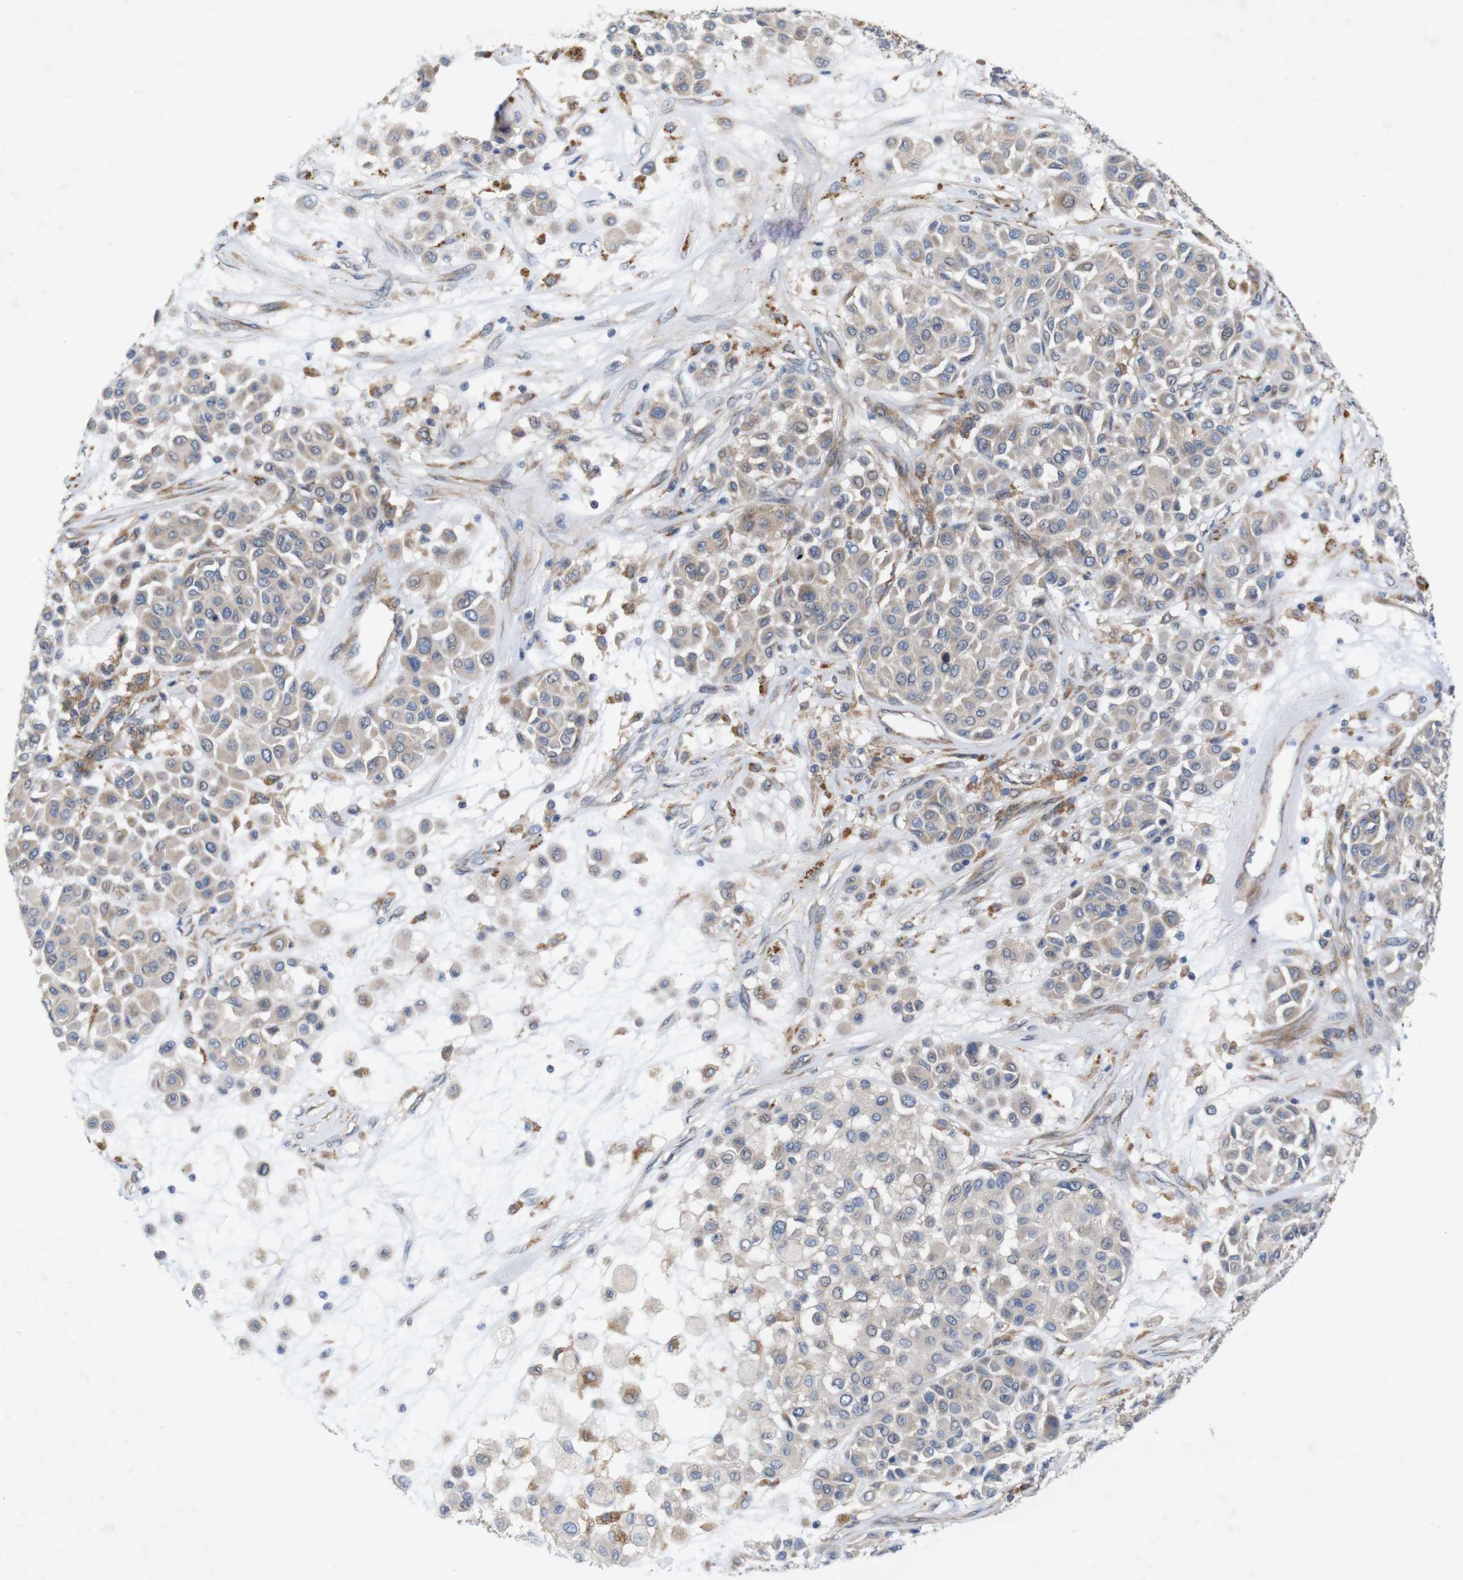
{"staining": {"intensity": "weak", "quantity": ">75%", "location": "cytoplasmic/membranous"}, "tissue": "melanoma", "cell_type": "Tumor cells", "image_type": "cancer", "snomed": [{"axis": "morphology", "description": "Malignant melanoma, Metastatic site"}, {"axis": "topography", "description": "Soft tissue"}], "caption": "Protein positivity by immunohistochemistry (IHC) shows weak cytoplasmic/membranous positivity in about >75% of tumor cells in malignant melanoma (metastatic site).", "gene": "SIGLEC8", "patient": {"sex": "male", "age": 41}}